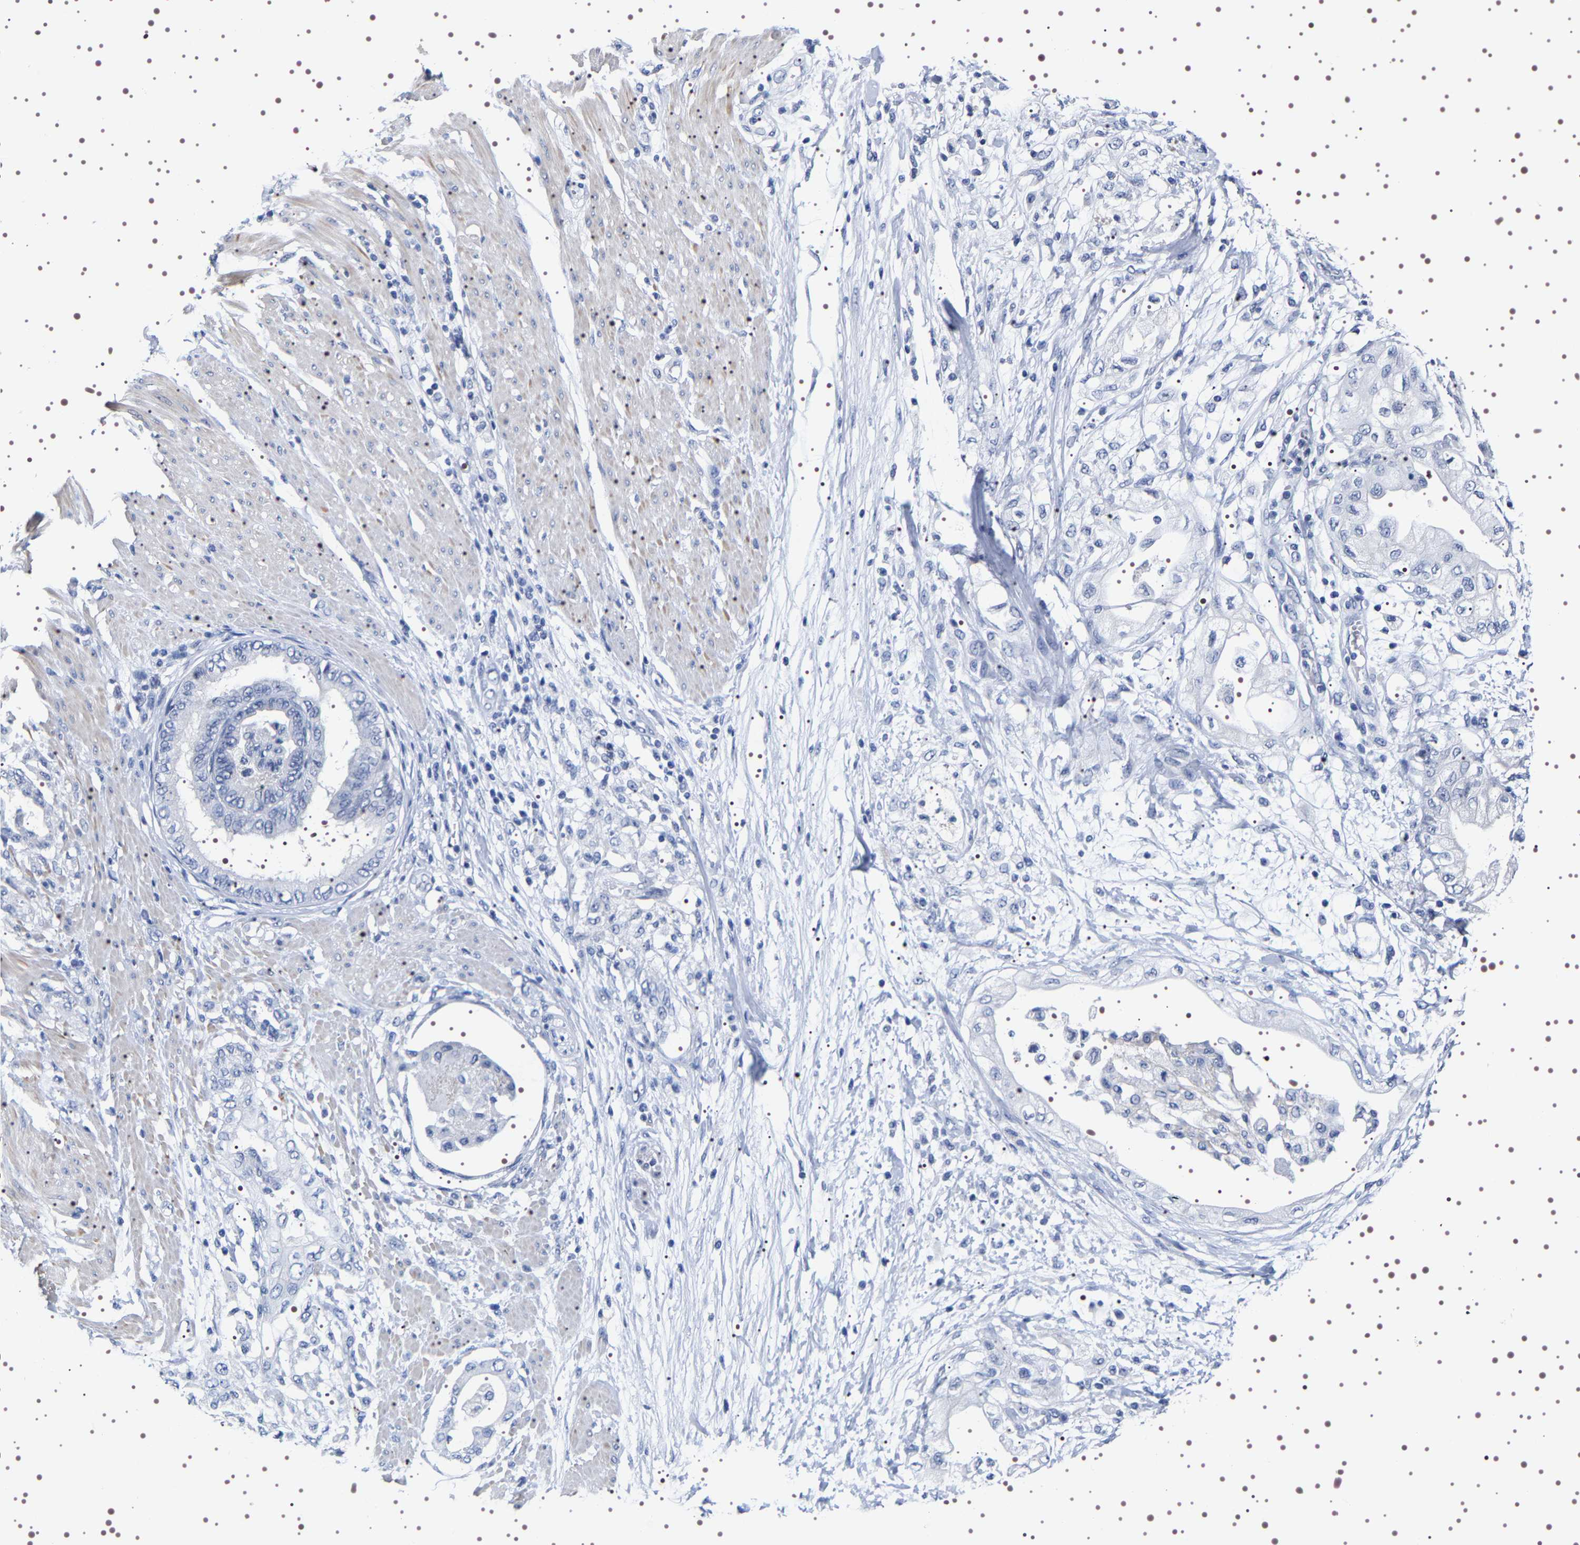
{"staining": {"intensity": "negative", "quantity": "none", "location": "none"}, "tissue": "adipose tissue", "cell_type": "Adipocytes", "image_type": "normal", "snomed": [{"axis": "morphology", "description": "Normal tissue, NOS"}, {"axis": "morphology", "description": "Adenocarcinoma, NOS"}, {"axis": "topography", "description": "Duodenum"}, {"axis": "topography", "description": "Peripheral nerve tissue"}], "caption": "Immunohistochemistry image of benign adipose tissue: adipose tissue stained with DAB demonstrates no significant protein staining in adipocytes. The staining is performed using DAB (3,3'-diaminobenzidine) brown chromogen with nuclei counter-stained in using hematoxylin.", "gene": "UBQLN3", "patient": {"sex": "female", "age": 60}}